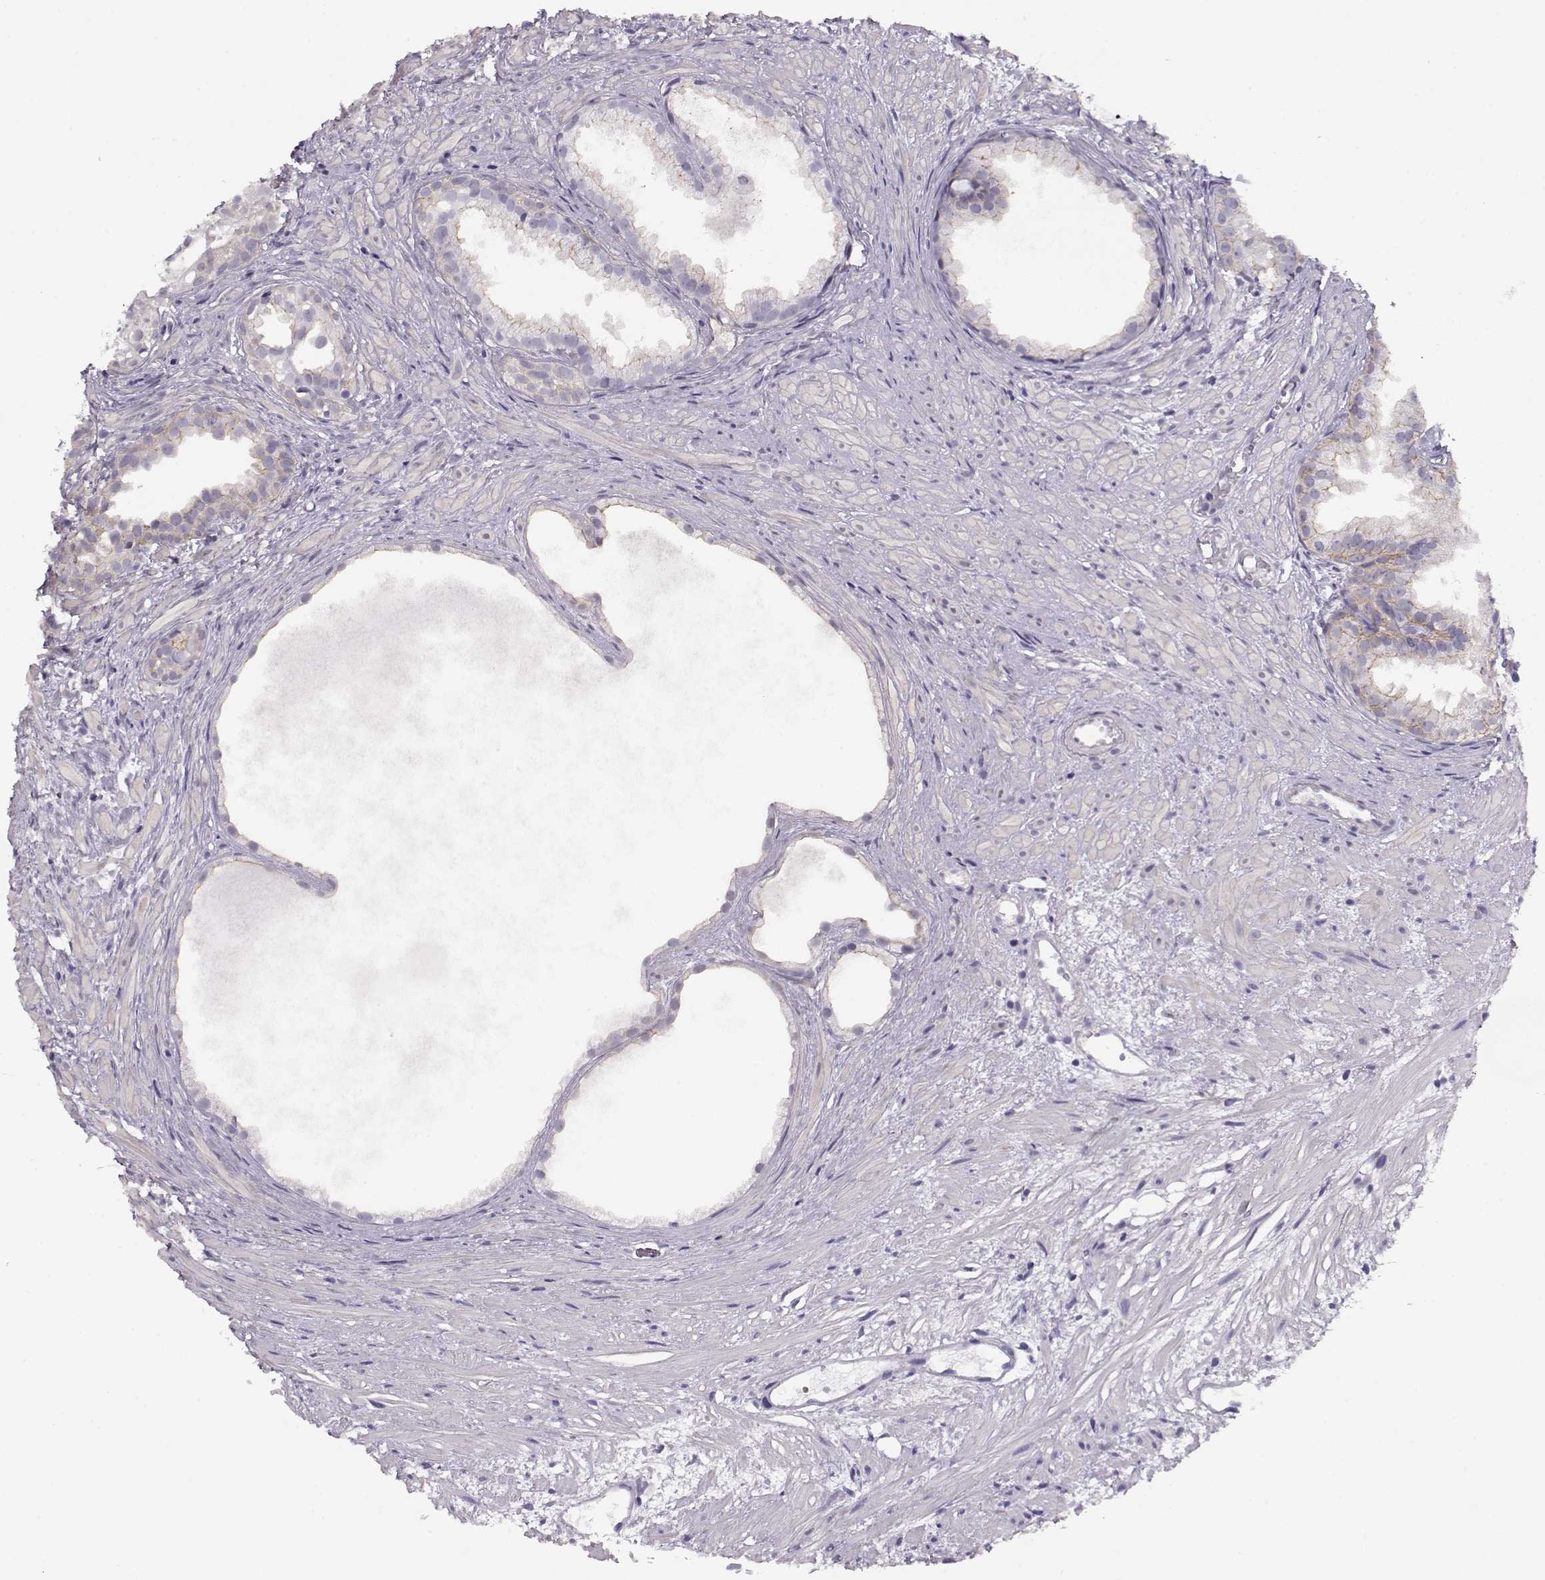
{"staining": {"intensity": "negative", "quantity": "none", "location": "none"}, "tissue": "prostate cancer", "cell_type": "Tumor cells", "image_type": "cancer", "snomed": [{"axis": "morphology", "description": "Adenocarcinoma, High grade"}, {"axis": "topography", "description": "Prostate"}], "caption": "Human prostate cancer stained for a protein using immunohistochemistry displays no staining in tumor cells.", "gene": "CRX", "patient": {"sex": "male", "age": 79}}